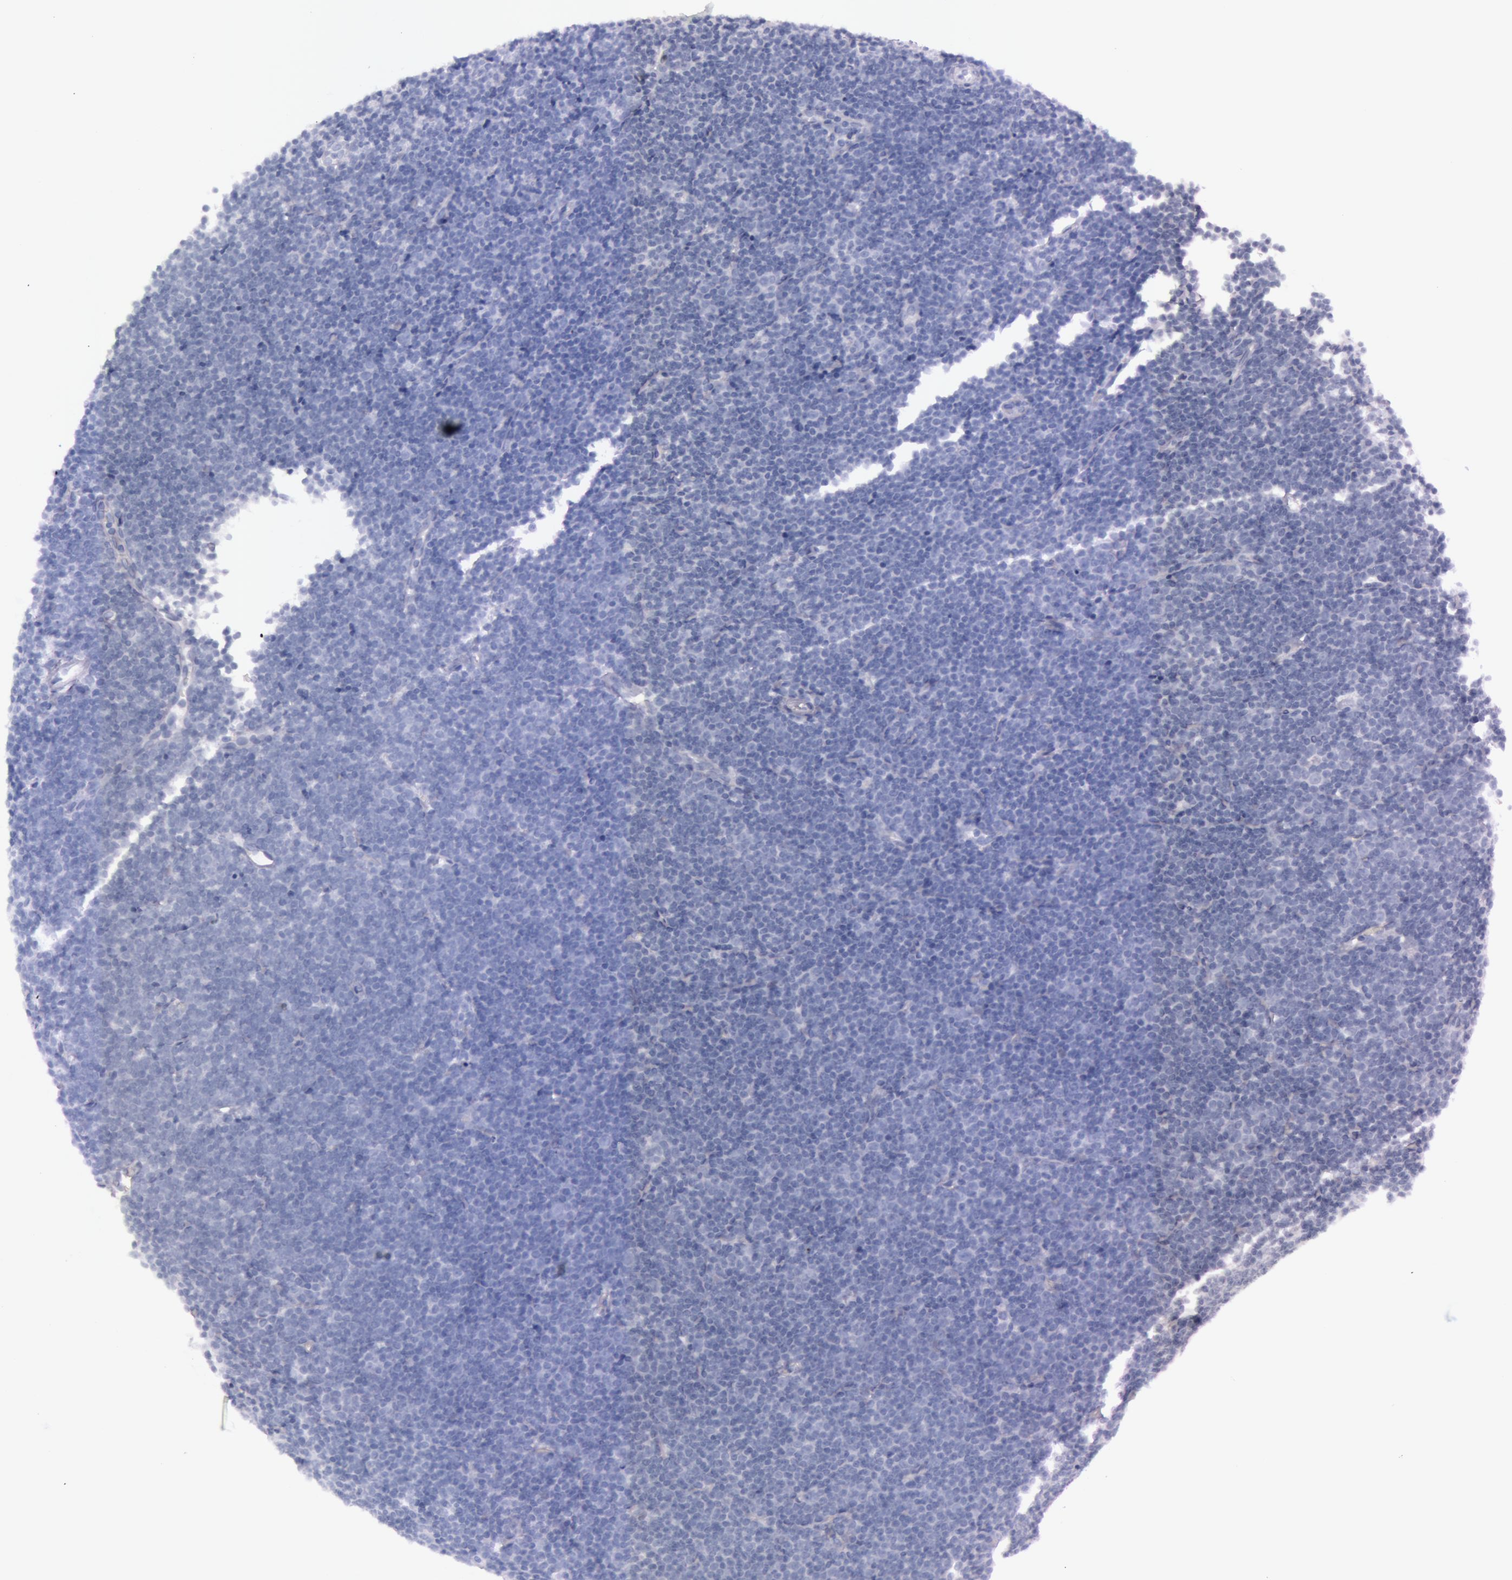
{"staining": {"intensity": "negative", "quantity": "none", "location": "none"}, "tissue": "lymphoma", "cell_type": "Tumor cells", "image_type": "cancer", "snomed": [{"axis": "morphology", "description": "Malignant lymphoma, non-Hodgkin's type, Low grade"}, {"axis": "topography", "description": "Lymph node"}], "caption": "IHC of human low-grade malignant lymphoma, non-Hodgkin's type displays no expression in tumor cells.", "gene": "S100A7", "patient": {"sex": "male", "age": 57}}